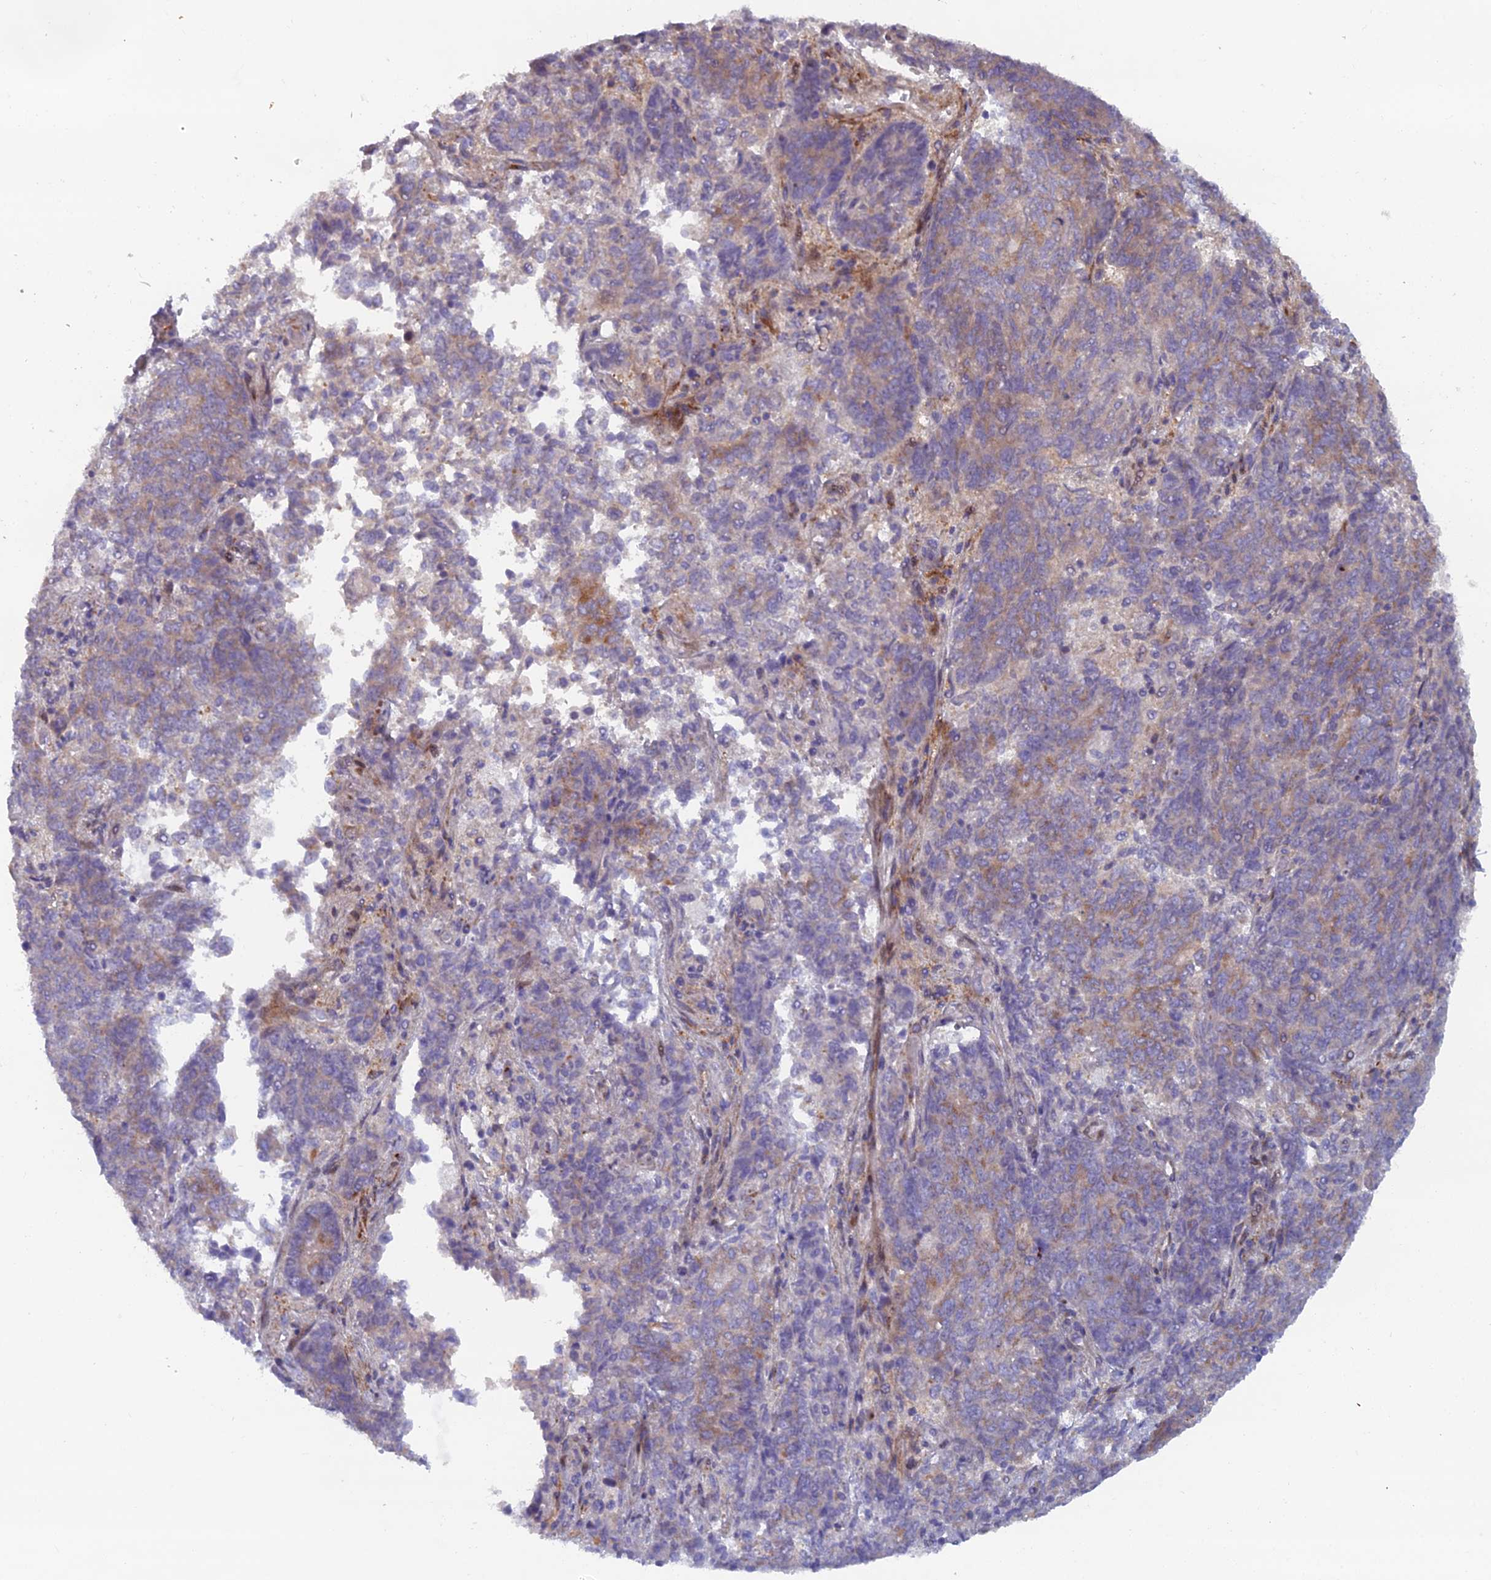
{"staining": {"intensity": "moderate", "quantity": "25%-75%", "location": "cytoplasmic/membranous"}, "tissue": "endometrial cancer", "cell_type": "Tumor cells", "image_type": "cancer", "snomed": [{"axis": "morphology", "description": "Adenocarcinoma, NOS"}, {"axis": "topography", "description": "Endometrium"}], "caption": "Human adenocarcinoma (endometrial) stained with a brown dye shows moderate cytoplasmic/membranous positive positivity in about 25%-75% of tumor cells.", "gene": "B9D2", "patient": {"sex": "female", "age": 80}}